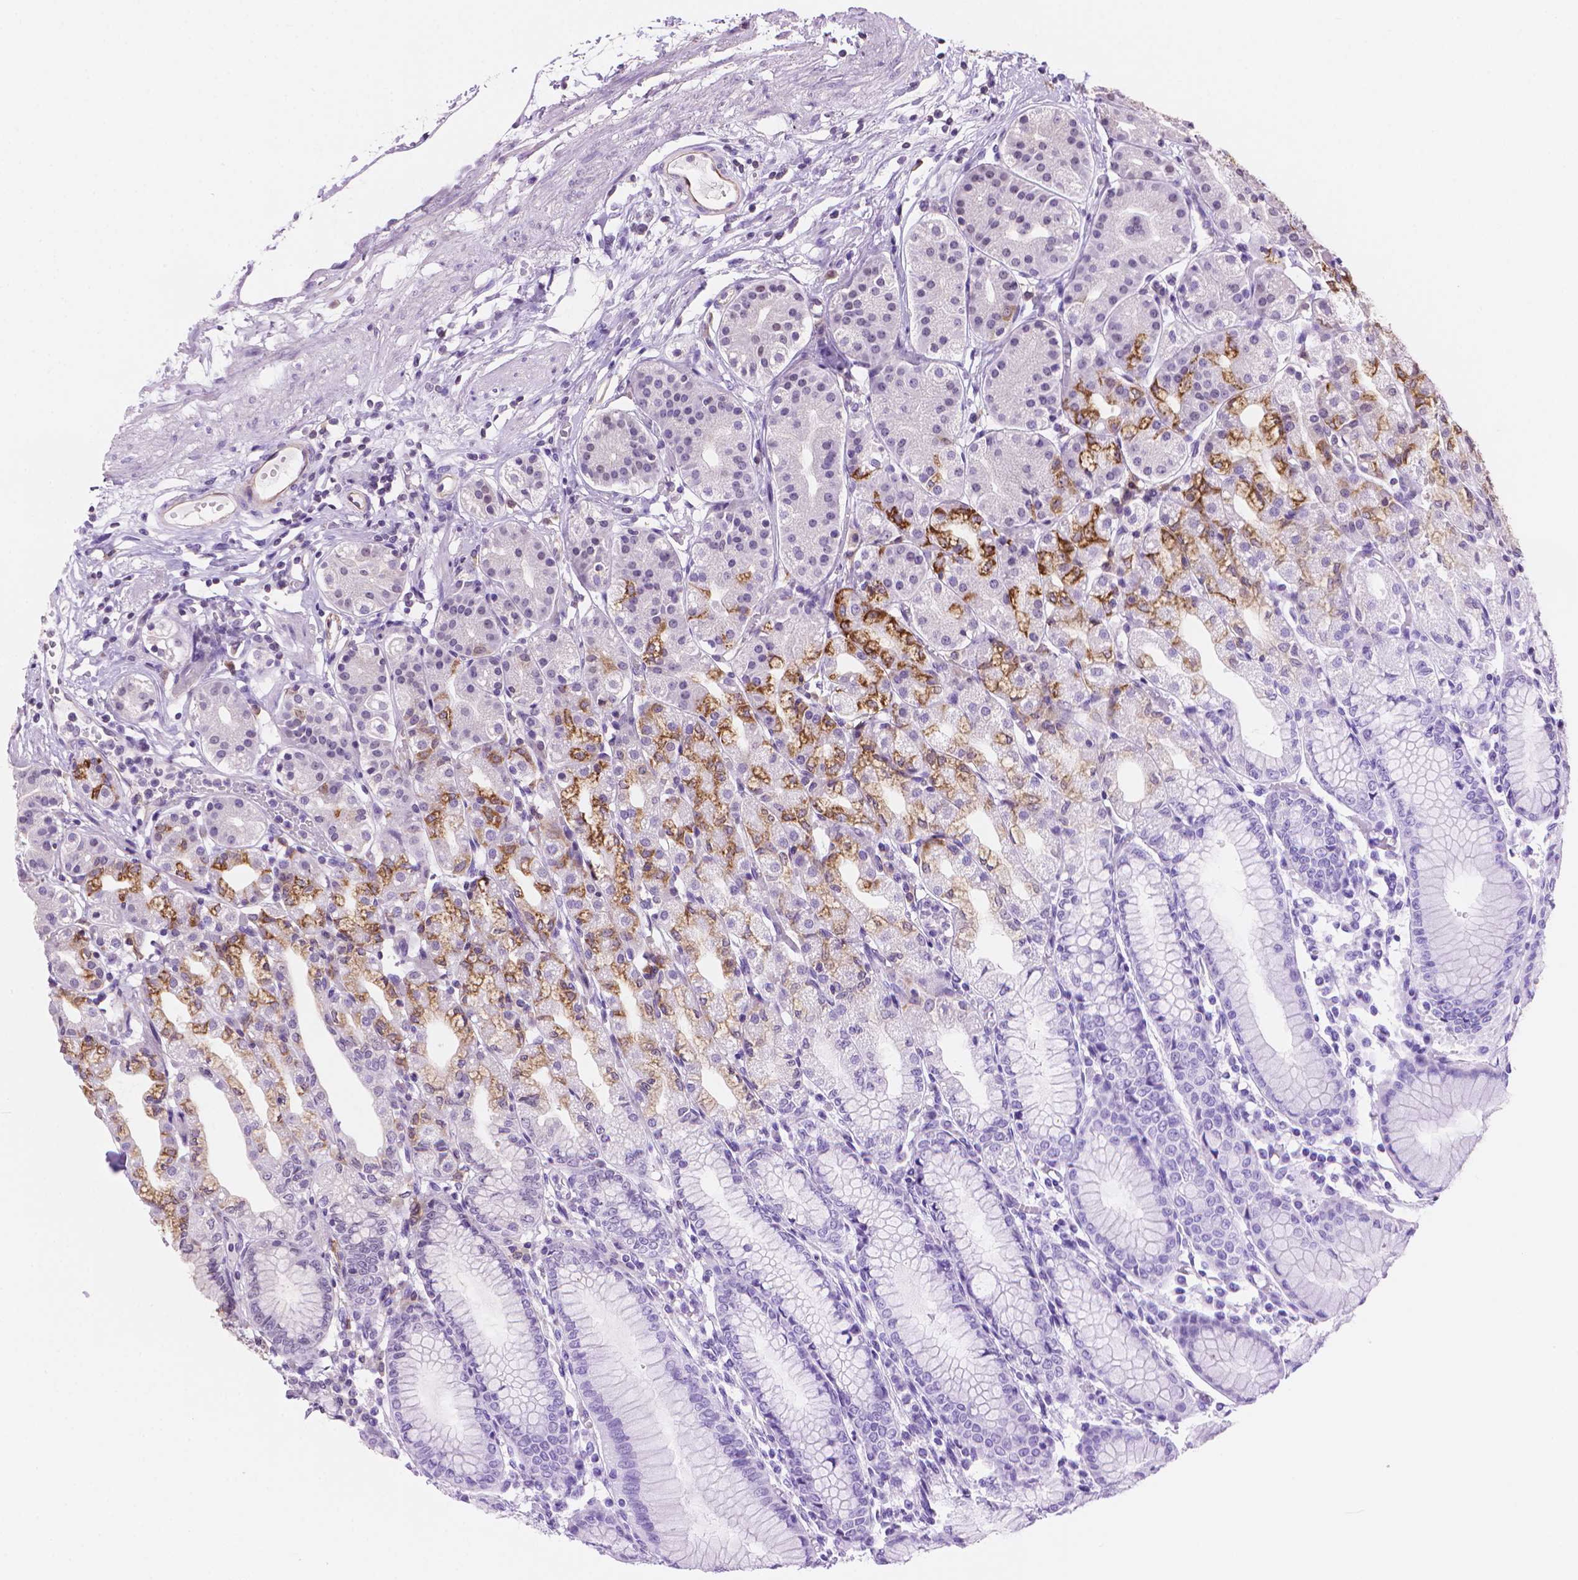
{"staining": {"intensity": "strong", "quantity": "25%-75%", "location": "cytoplasmic/membranous,nuclear"}, "tissue": "stomach", "cell_type": "Glandular cells", "image_type": "normal", "snomed": [{"axis": "morphology", "description": "Normal tissue, NOS"}, {"axis": "topography", "description": "Skeletal muscle"}, {"axis": "topography", "description": "Stomach"}], "caption": "Immunohistochemistry (IHC) (DAB (3,3'-diaminobenzidine)) staining of unremarkable human stomach reveals strong cytoplasmic/membranous,nuclear protein positivity in approximately 25%-75% of glandular cells. Nuclei are stained in blue.", "gene": "TMEM184A", "patient": {"sex": "female", "age": 57}}